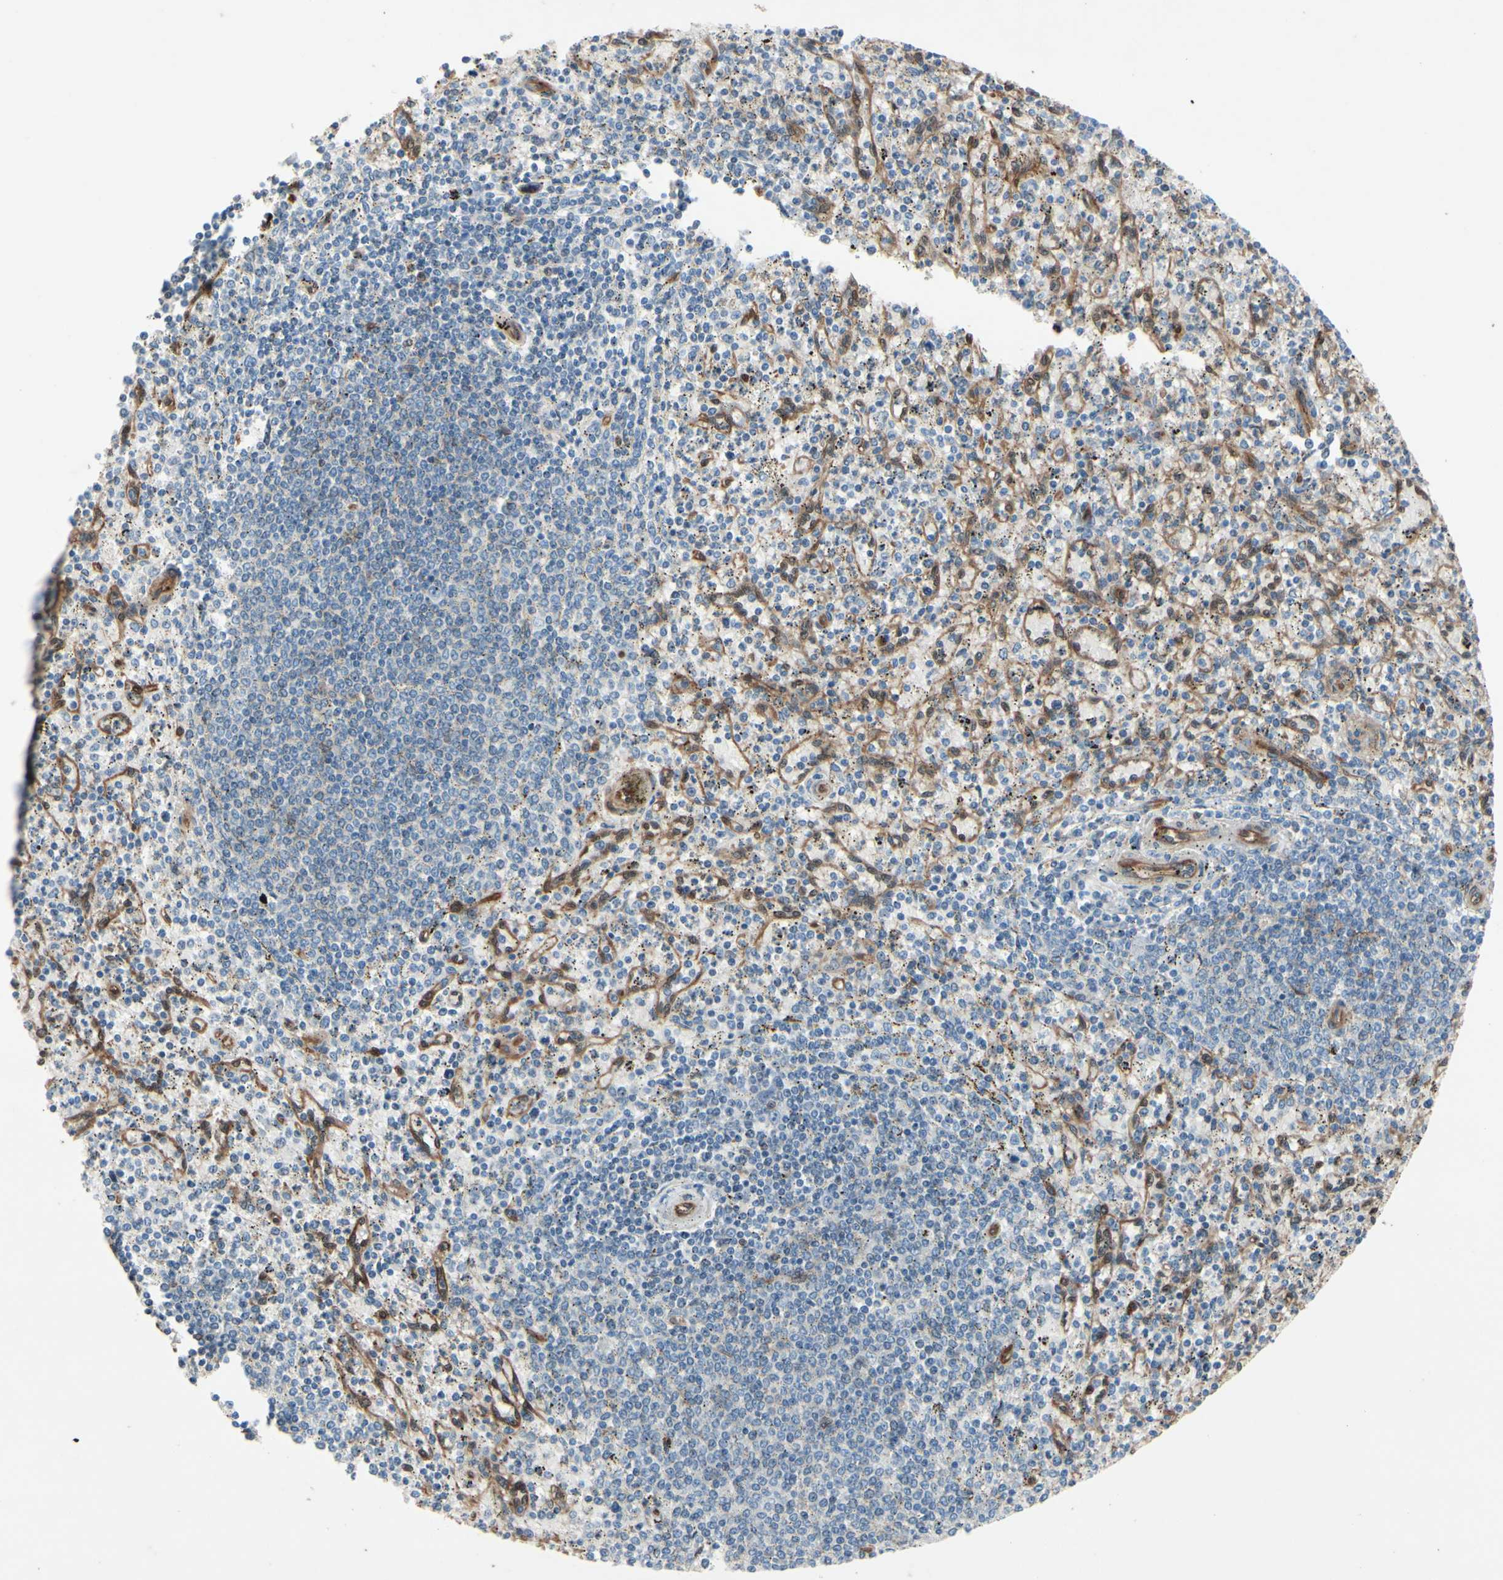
{"staining": {"intensity": "negative", "quantity": "none", "location": "none"}, "tissue": "spleen", "cell_type": "Cells in red pulp", "image_type": "normal", "snomed": [{"axis": "morphology", "description": "Normal tissue, NOS"}, {"axis": "topography", "description": "Spleen"}], "caption": "Spleen stained for a protein using IHC reveals no expression cells in red pulp.", "gene": "CTTNBP2", "patient": {"sex": "male", "age": 72}}